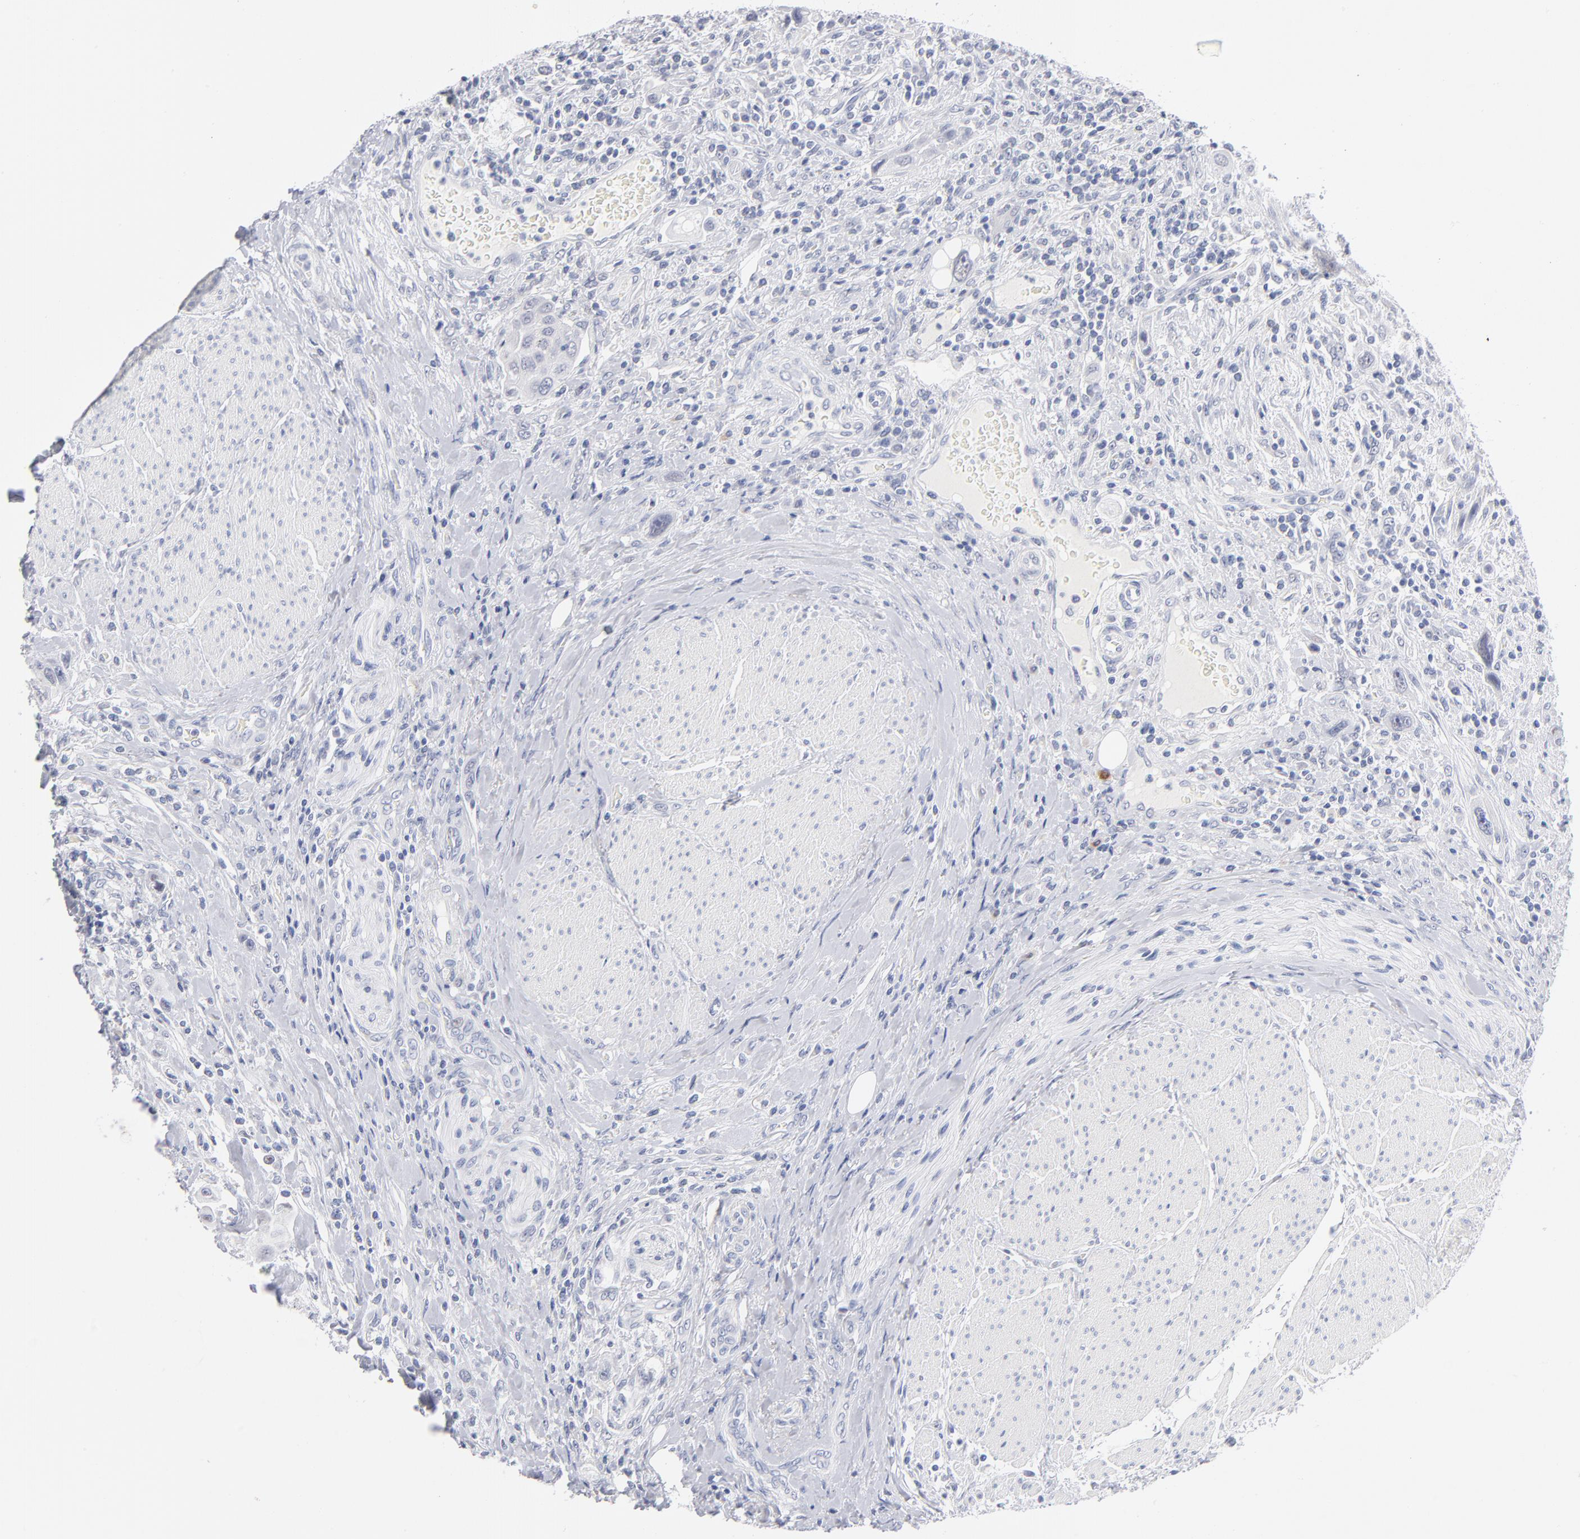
{"staining": {"intensity": "negative", "quantity": "none", "location": "none"}, "tissue": "urothelial cancer", "cell_type": "Tumor cells", "image_type": "cancer", "snomed": [{"axis": "morphology", "description": "Urothelial carcinoma, High grade"}, {"axis": "topography", "description": "Urinary bladder"}], "caption": "A high-resolution photomicrograph shows IHC staining of urothelial carcinoma (high-grade), which demonstrates no significant staining in tumor cells. (Immunohistochemistry, brightfield microscopy, high magnification).", "gene": "KHNYN", "patient": {"sex": "male", "age": 50}}